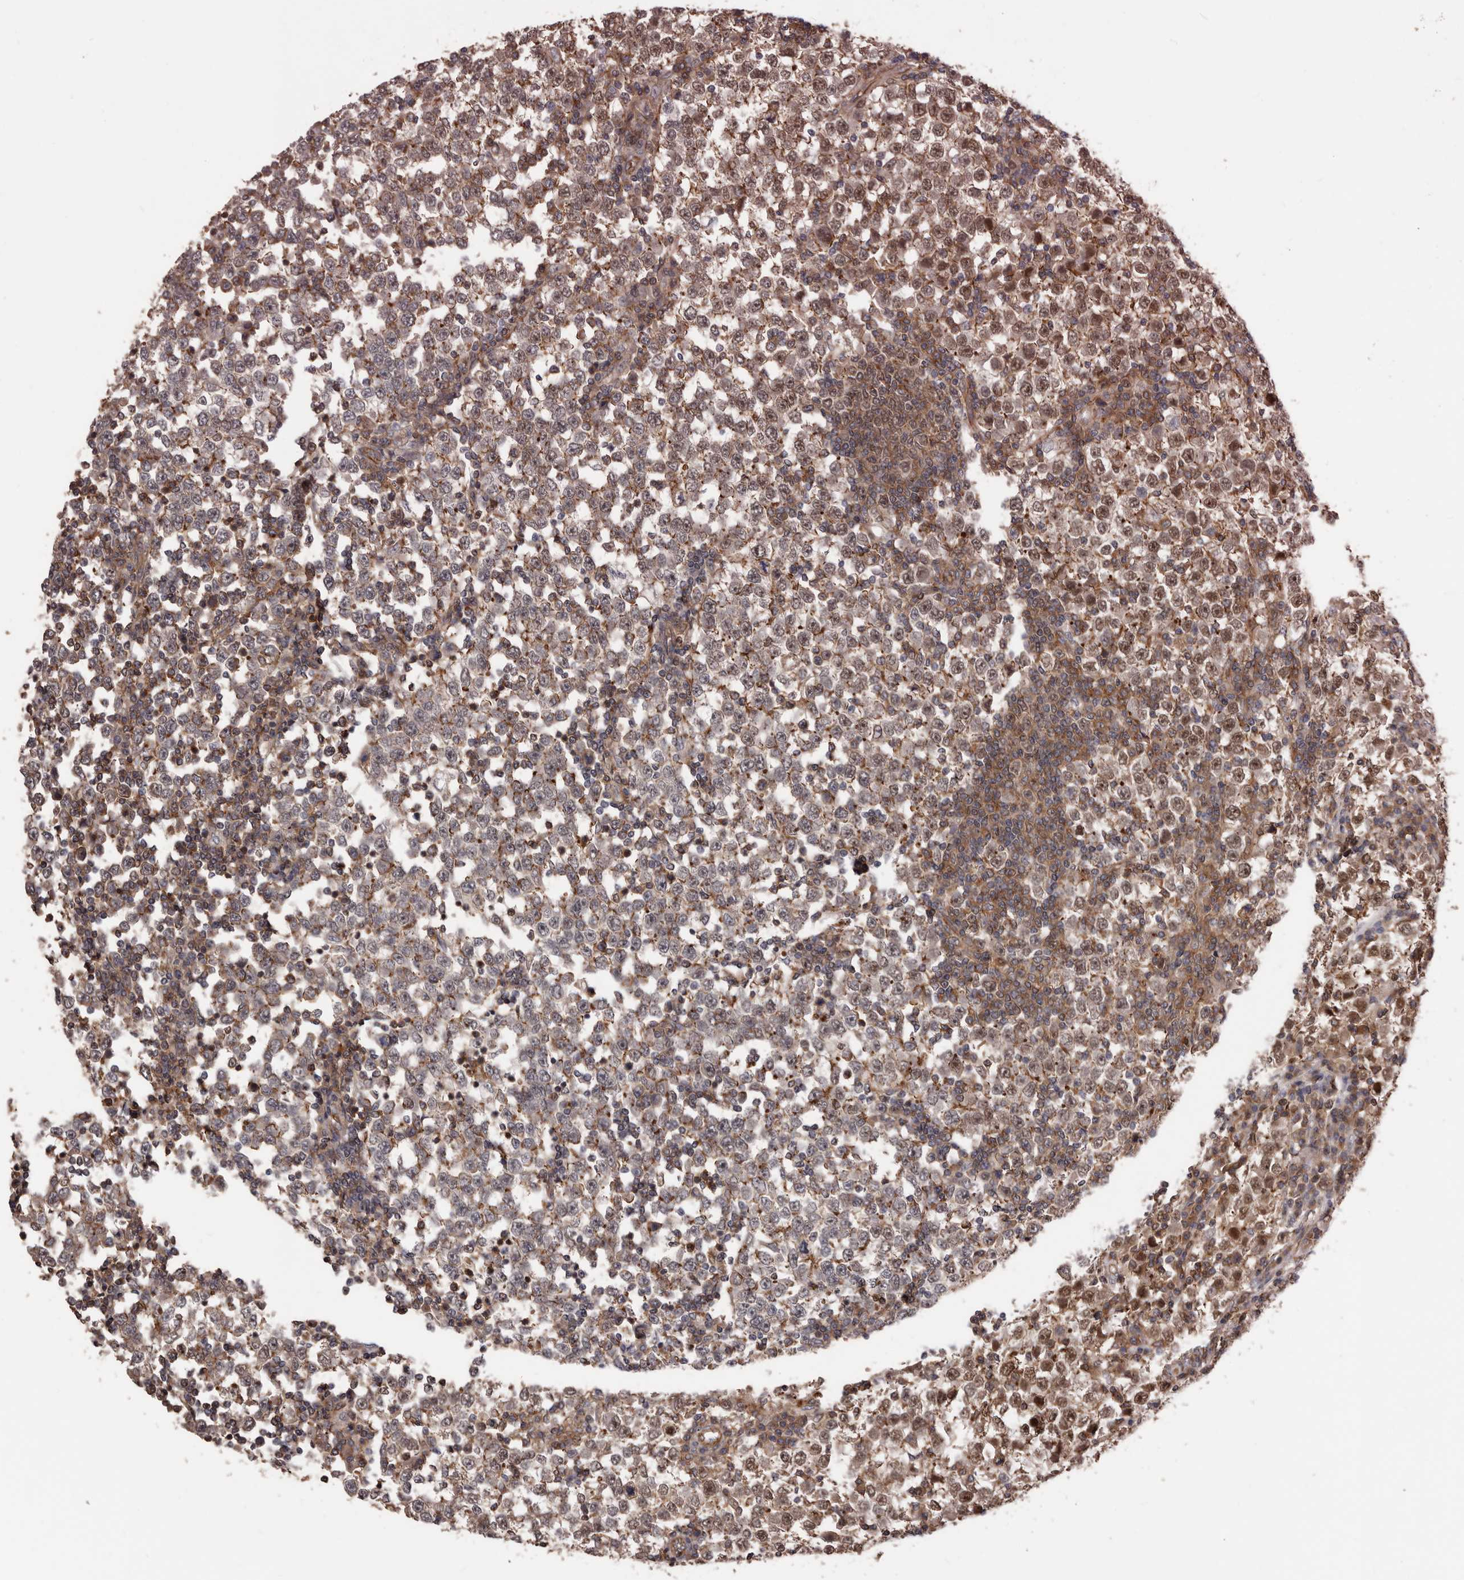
{"staining": {"intensity": "moderate", "quantity": "25%-75%", "location": "cytoplasmic/membranous,nuclear"}, "tissue": "testis cancer", "cell_type": "Tumor cells", "image_type": "cancer", "snomed": [{"axis": "morphology", "description": "Seminoma, NOS"}, {"axis": "topography", "description": "Testis"}], "caption": "Testis cancer stained for a protein (brown) displays moderate cytoplasmic/membranous and nuclear positive expression in about 25%-75% of tumor cells.", "gene": "PNRC2", "patient": {"sex": "male", "age": 65}}